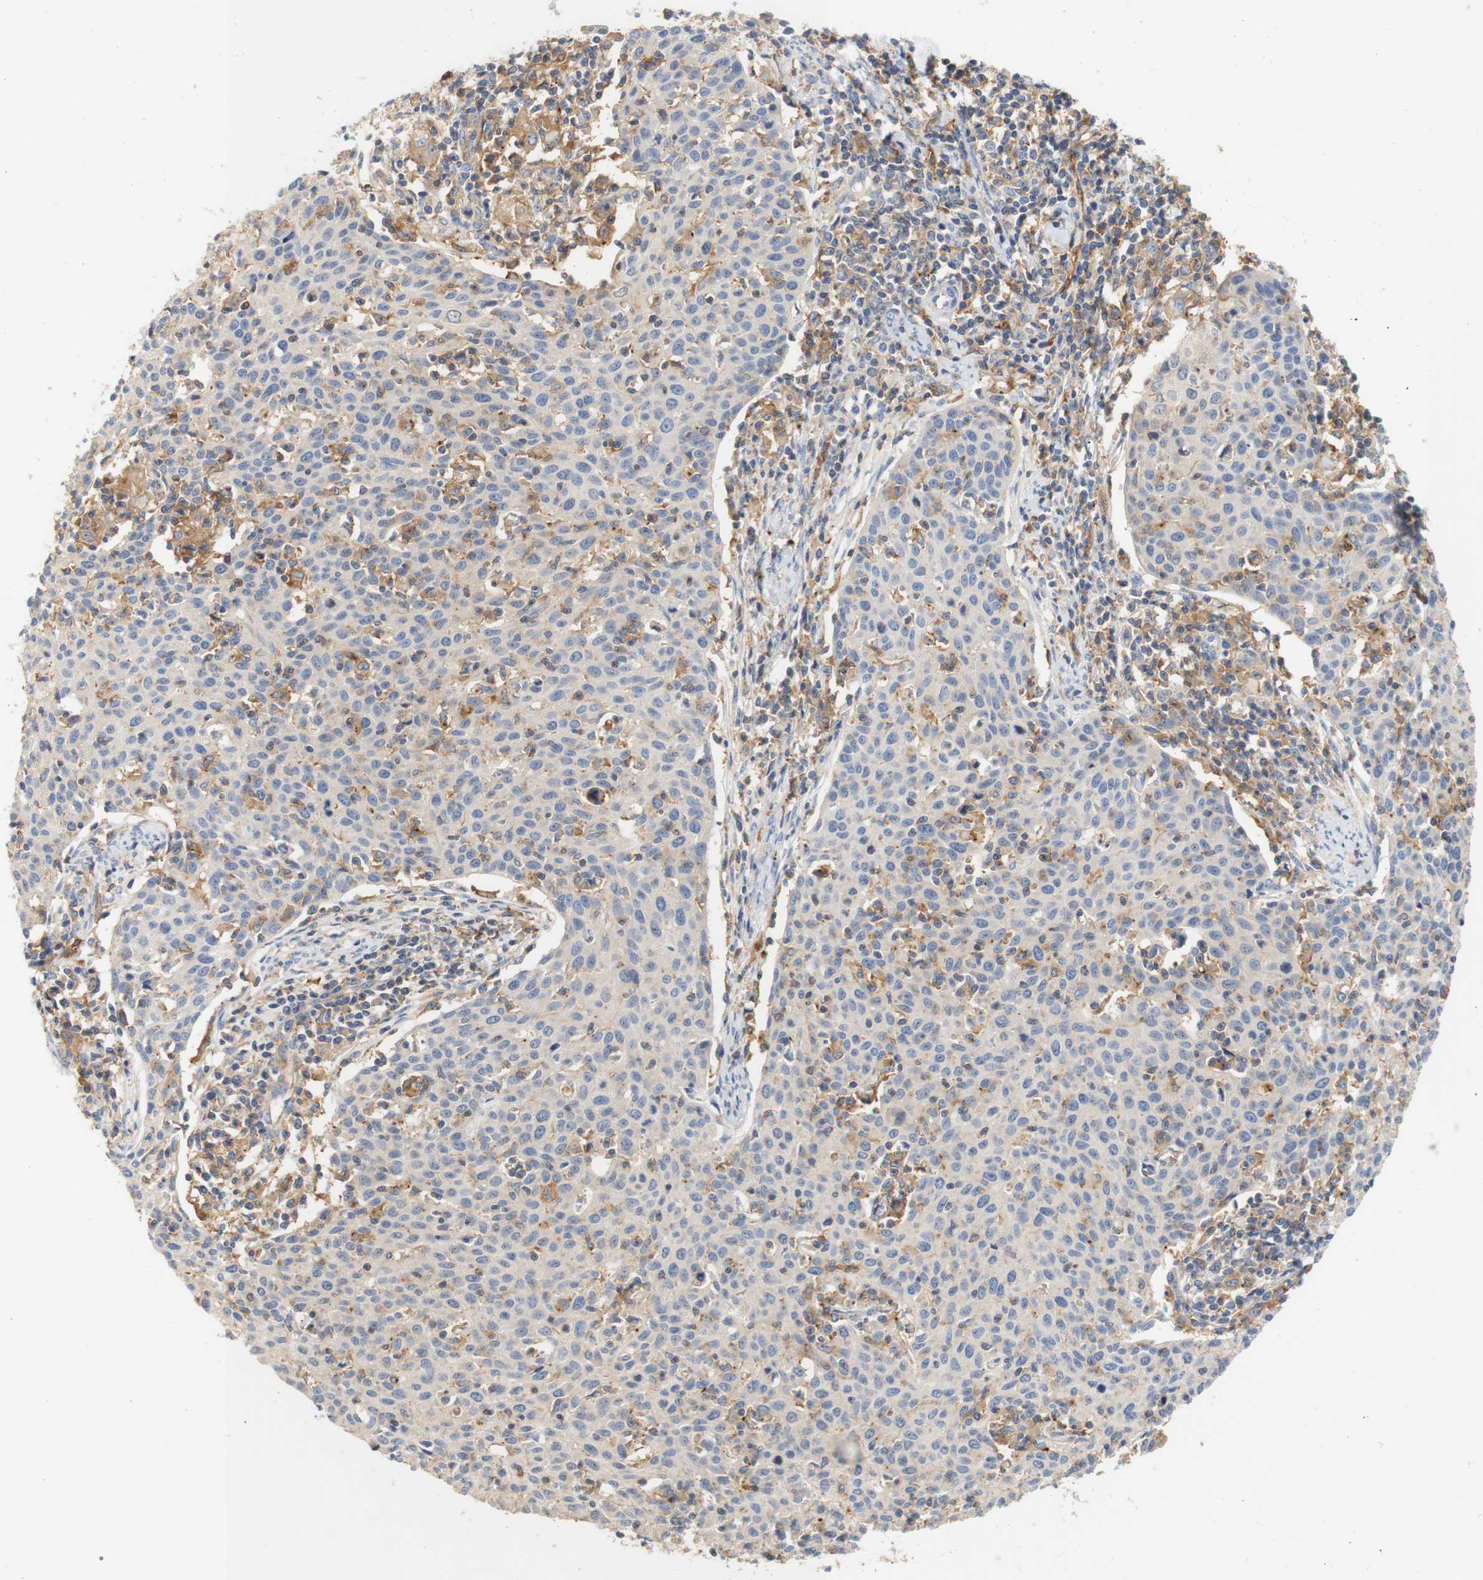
{"staining": {"intensity": "negative", "quantity": "none", "location": "none"}, "tissue": "cervical cancer", "cell_type": "Tumor cells", "image_type": "cancer", "snomed": [{"axis": "morphology", "description": "Squamous cell carcinoma, NOS"}, {"axis": "topography", "description": "Cervix"}], "caption": "IHC micrograph of neoplastic tissue: human cervical cancer stained with DAB (3,3'-diaminobenzidine) displays no significant protein staining in tumor cells.", "gene": "PCDH7", "patient": {"sex": "female", "age": 38}}